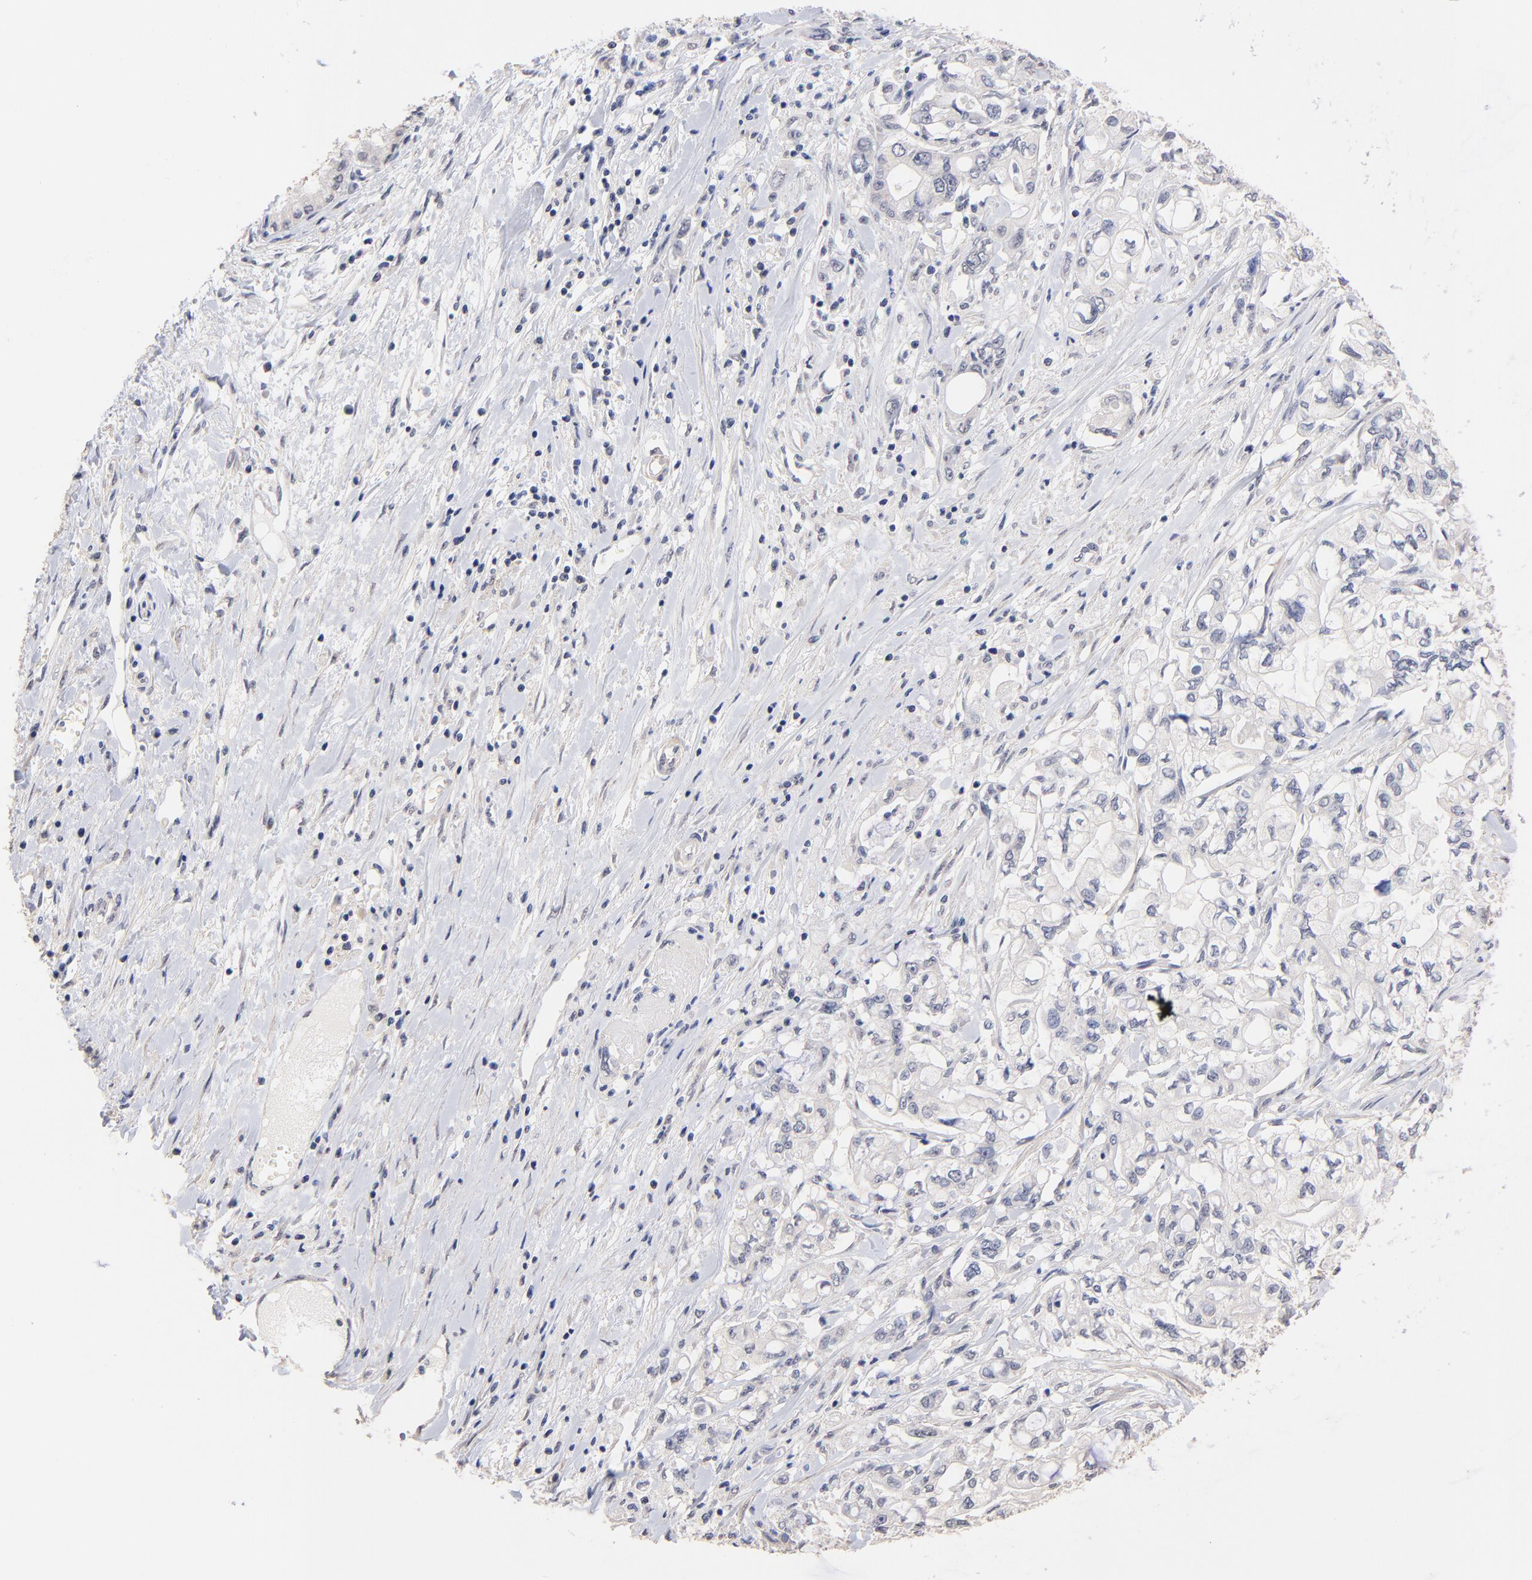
{"staining": {"intensity": "negative", "quantity": "none", "location": "none"}, "tissue": "pancreatic cancer", "cell_type": "Tumor cells", "image_type": "cancer", "snomed": [{"axis": "morphology", "description": "Adenocarcinoma, NOS"}, {"axis": "topography", "description": "Pancreas"}], "caption": "This is an immunohistochemistry (IHC) photomicrograph of human adenocarcinoma (pancreatic). There is no expression in tumor cells.", "gene": "RIBC2", "patient": {"sex": "male", "age": 79}}